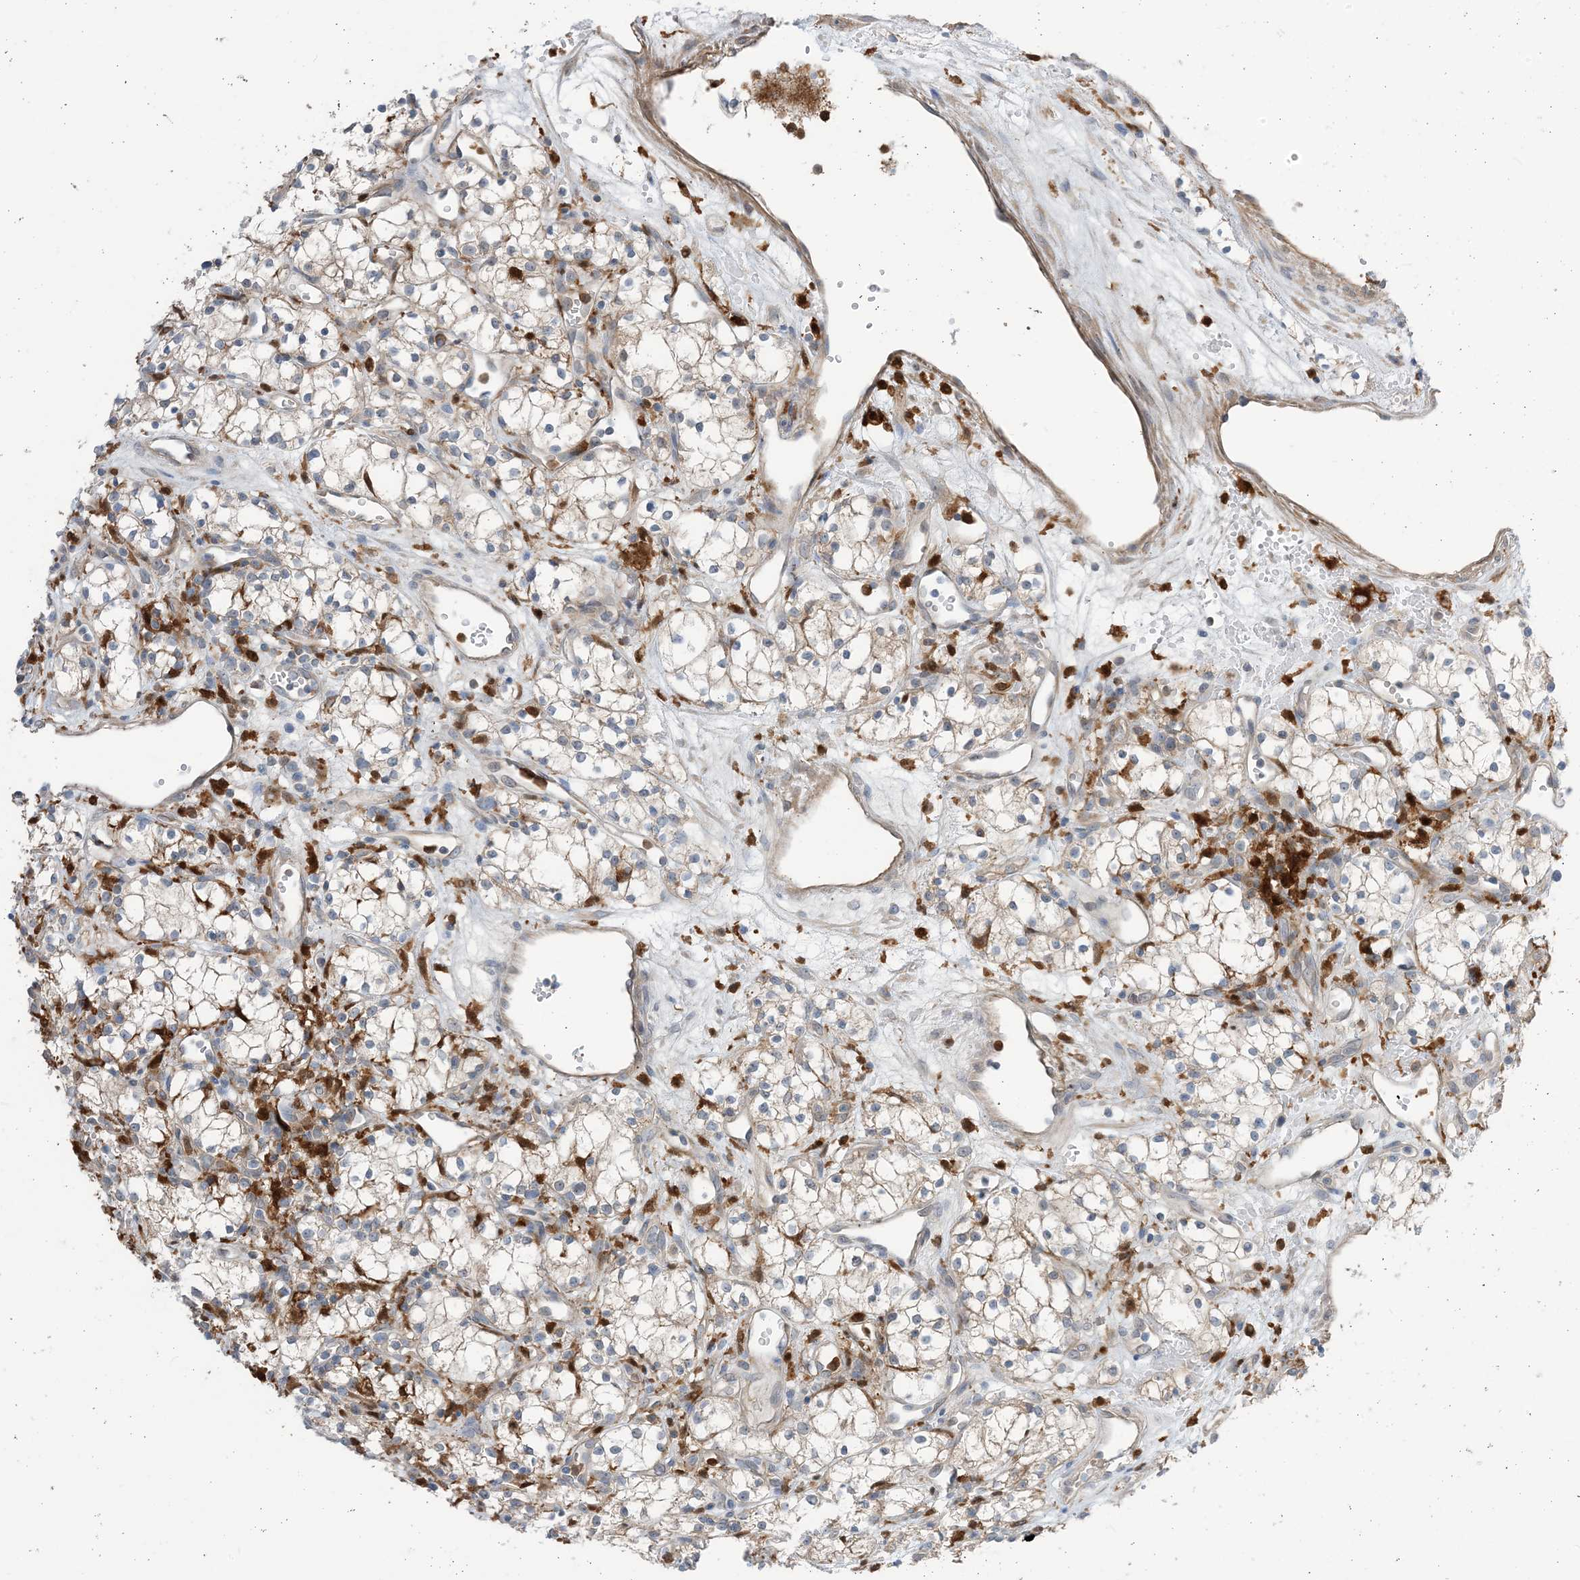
{"staining": {"intensity": "weak", "quantity": "25%-75%", "location": "cytoplasmic/membranous"}, "tissue": "renal cancer", "cell_type": "Tumor cells", "image_type": "cancer", "snomed": [{"axis": "morphology", "description": "Adenocarcinoma, NOS"}, {"axis": "topography", "description": "Kidney"}], "caption": "This photomicrograph shows renal cancer (adenocarcinoma) stained with IHC to label a protein in brown. The cytoplasmic/membranous of tumor cells show weak positivity for the protein. Nuclei are counter-stained blue.", "gene": "NAGK", "patient": {"sex": "male", "age": 59}}